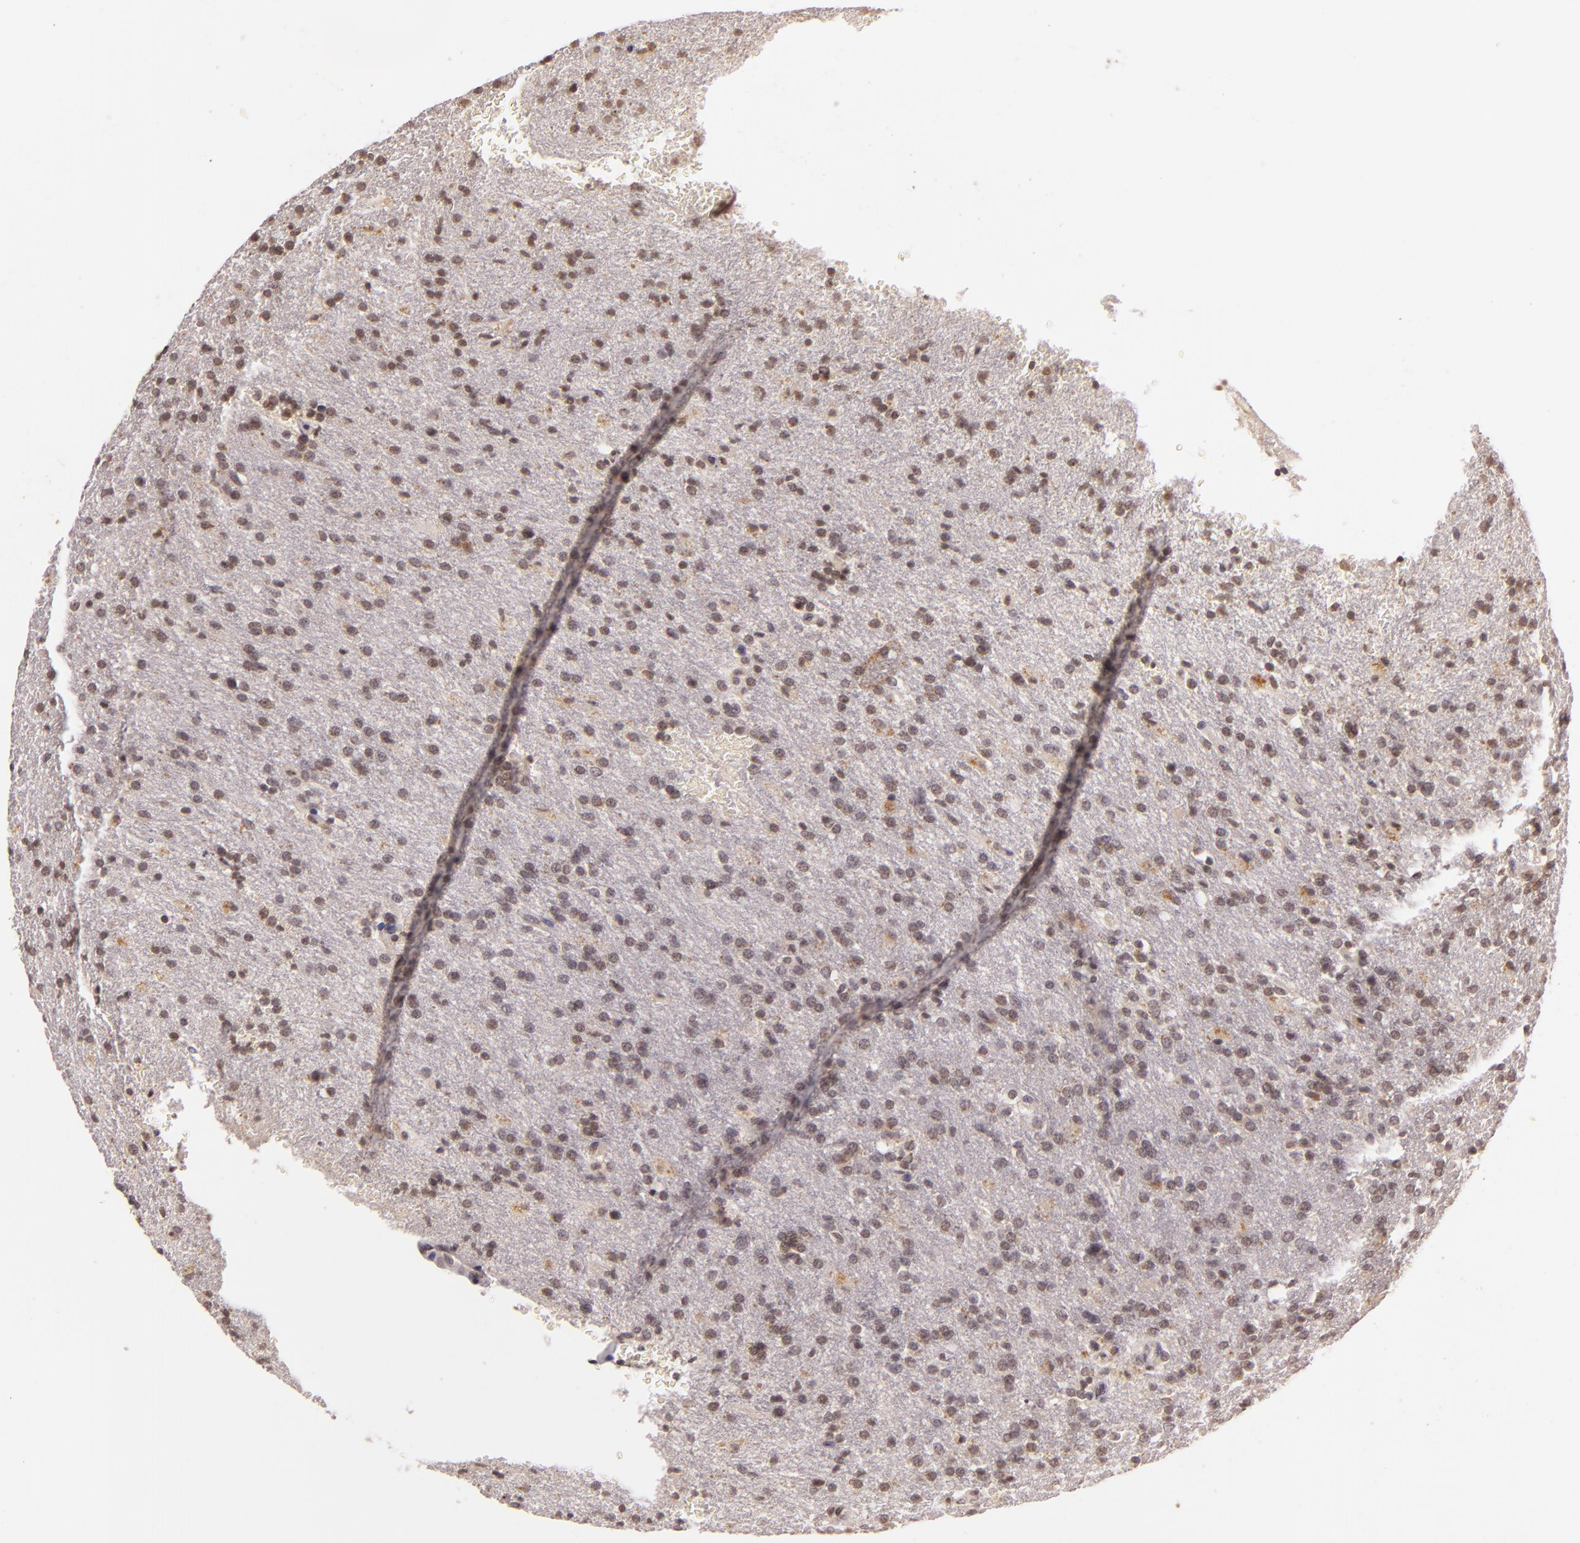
{"staining": {"intensity": "moderate", "quantity": "25%-75%", "location": "nuclear"}, "tissue": "glioma", "cell_type": "Tumor cells", "image_type": "cancer", "snomed": [{"axis": "morphology", "description": "Glioma, malignant, High grade"}, {"axis": "topography", "description": "Brain"}], "caption": "This micrograph demonstrates immunohistochemistry (IHC) staining of glioma, with medium moderate nuclear staining in approximately 25%-75% of tumor cells.", "gene": "CASP8", "patient": {"sex": "male", "age": 68}}